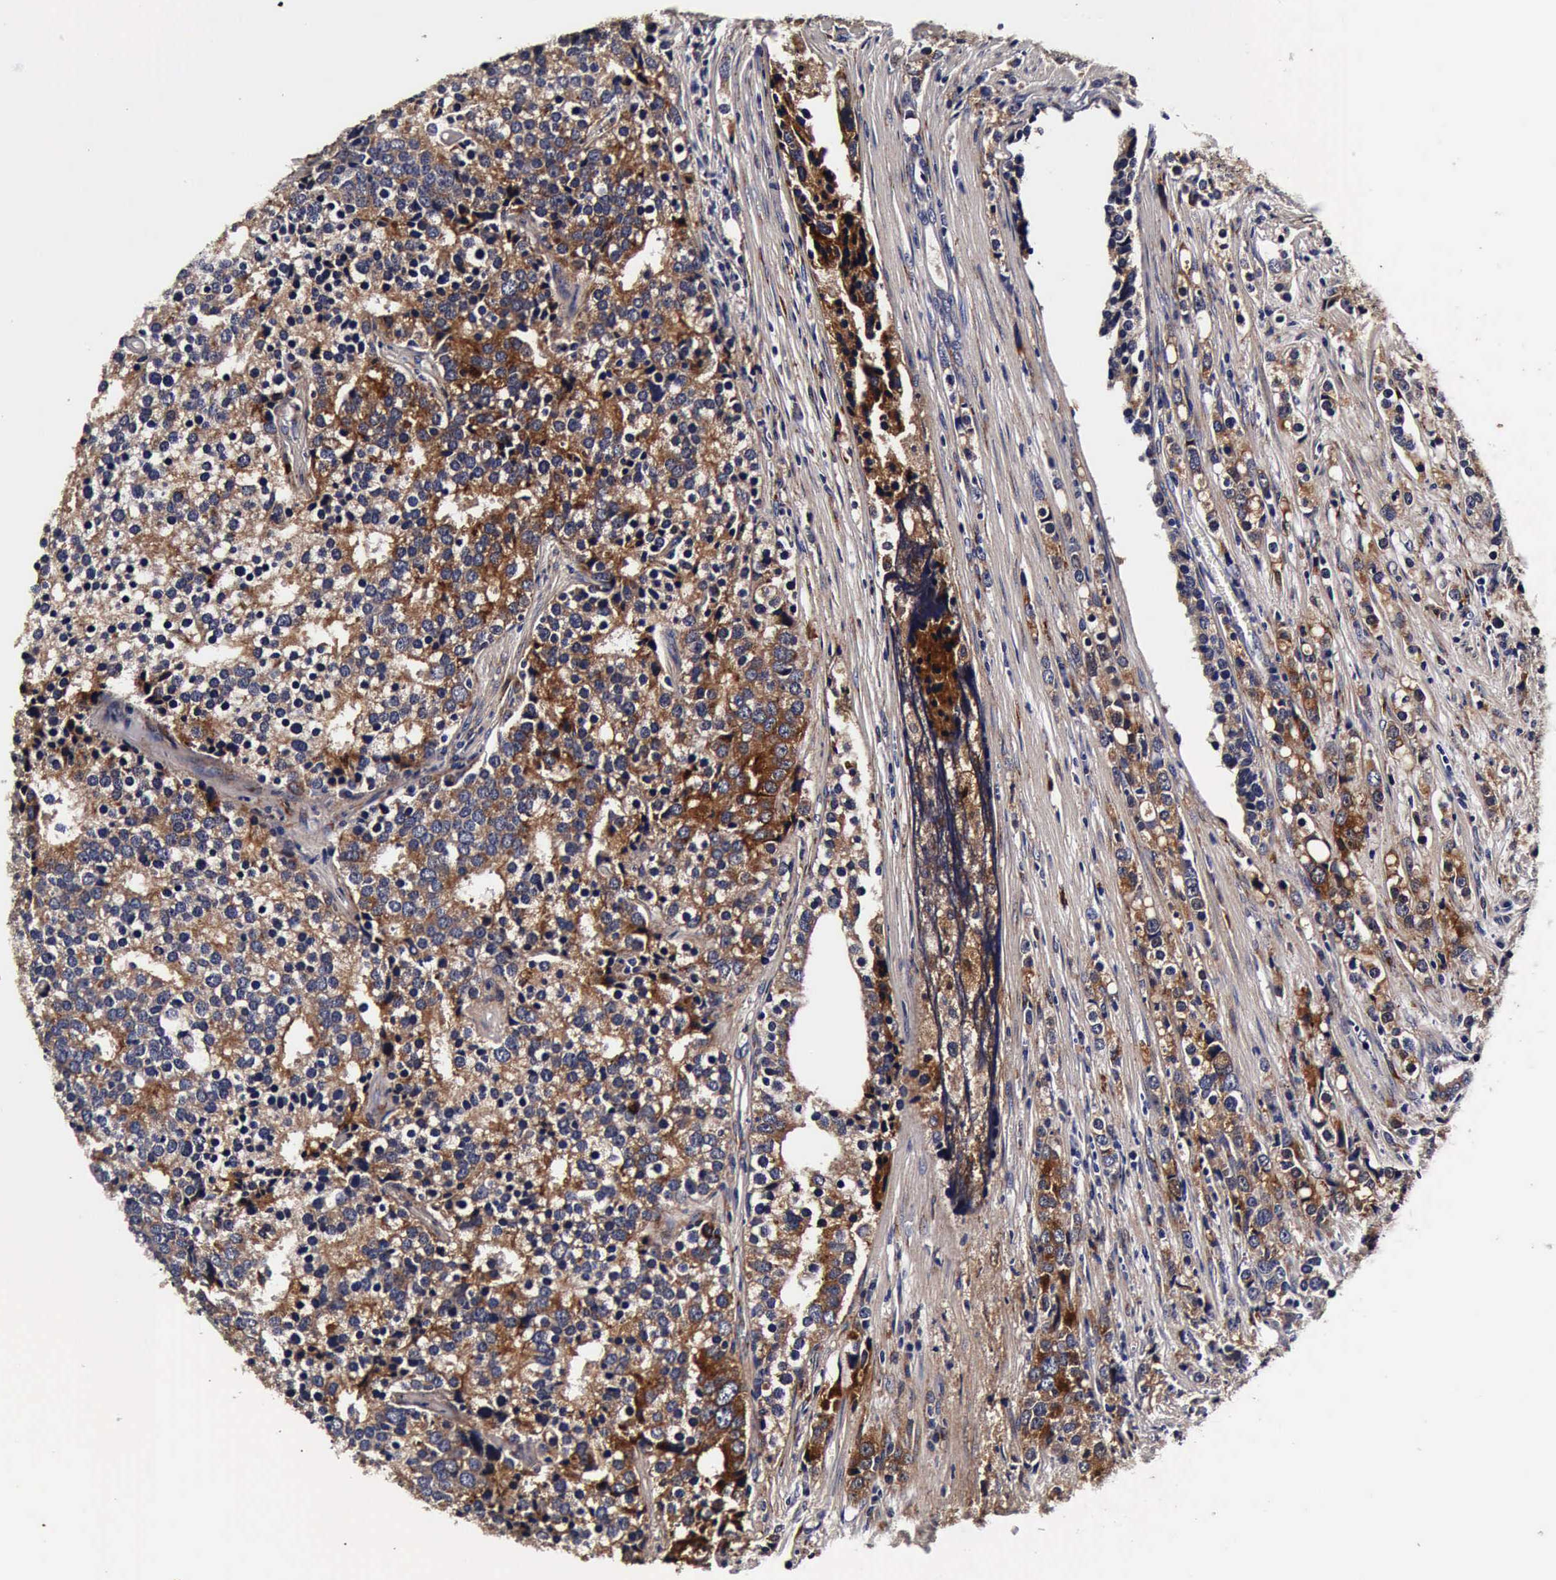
{"staining": {"intensity": "moderate", "quantity": ">75%", "location": "cytoplasmic/membranous"}, "tissue": "prostate cancer", "cell_type": "Tumor cells", "image_type": "cancer", "snomed": [{"axis": "morphology", "description": "Adenocarcinoma, High grade"}, {"axis": "topography", "description": "Prostate"}], "caption": "Moderate cytoplasmic/membranous protein staining is appreciated in about >75% of tumor cells in prostate cancer.", "gene": "CST3", "patient": {"sex": "male", "age": 71}}